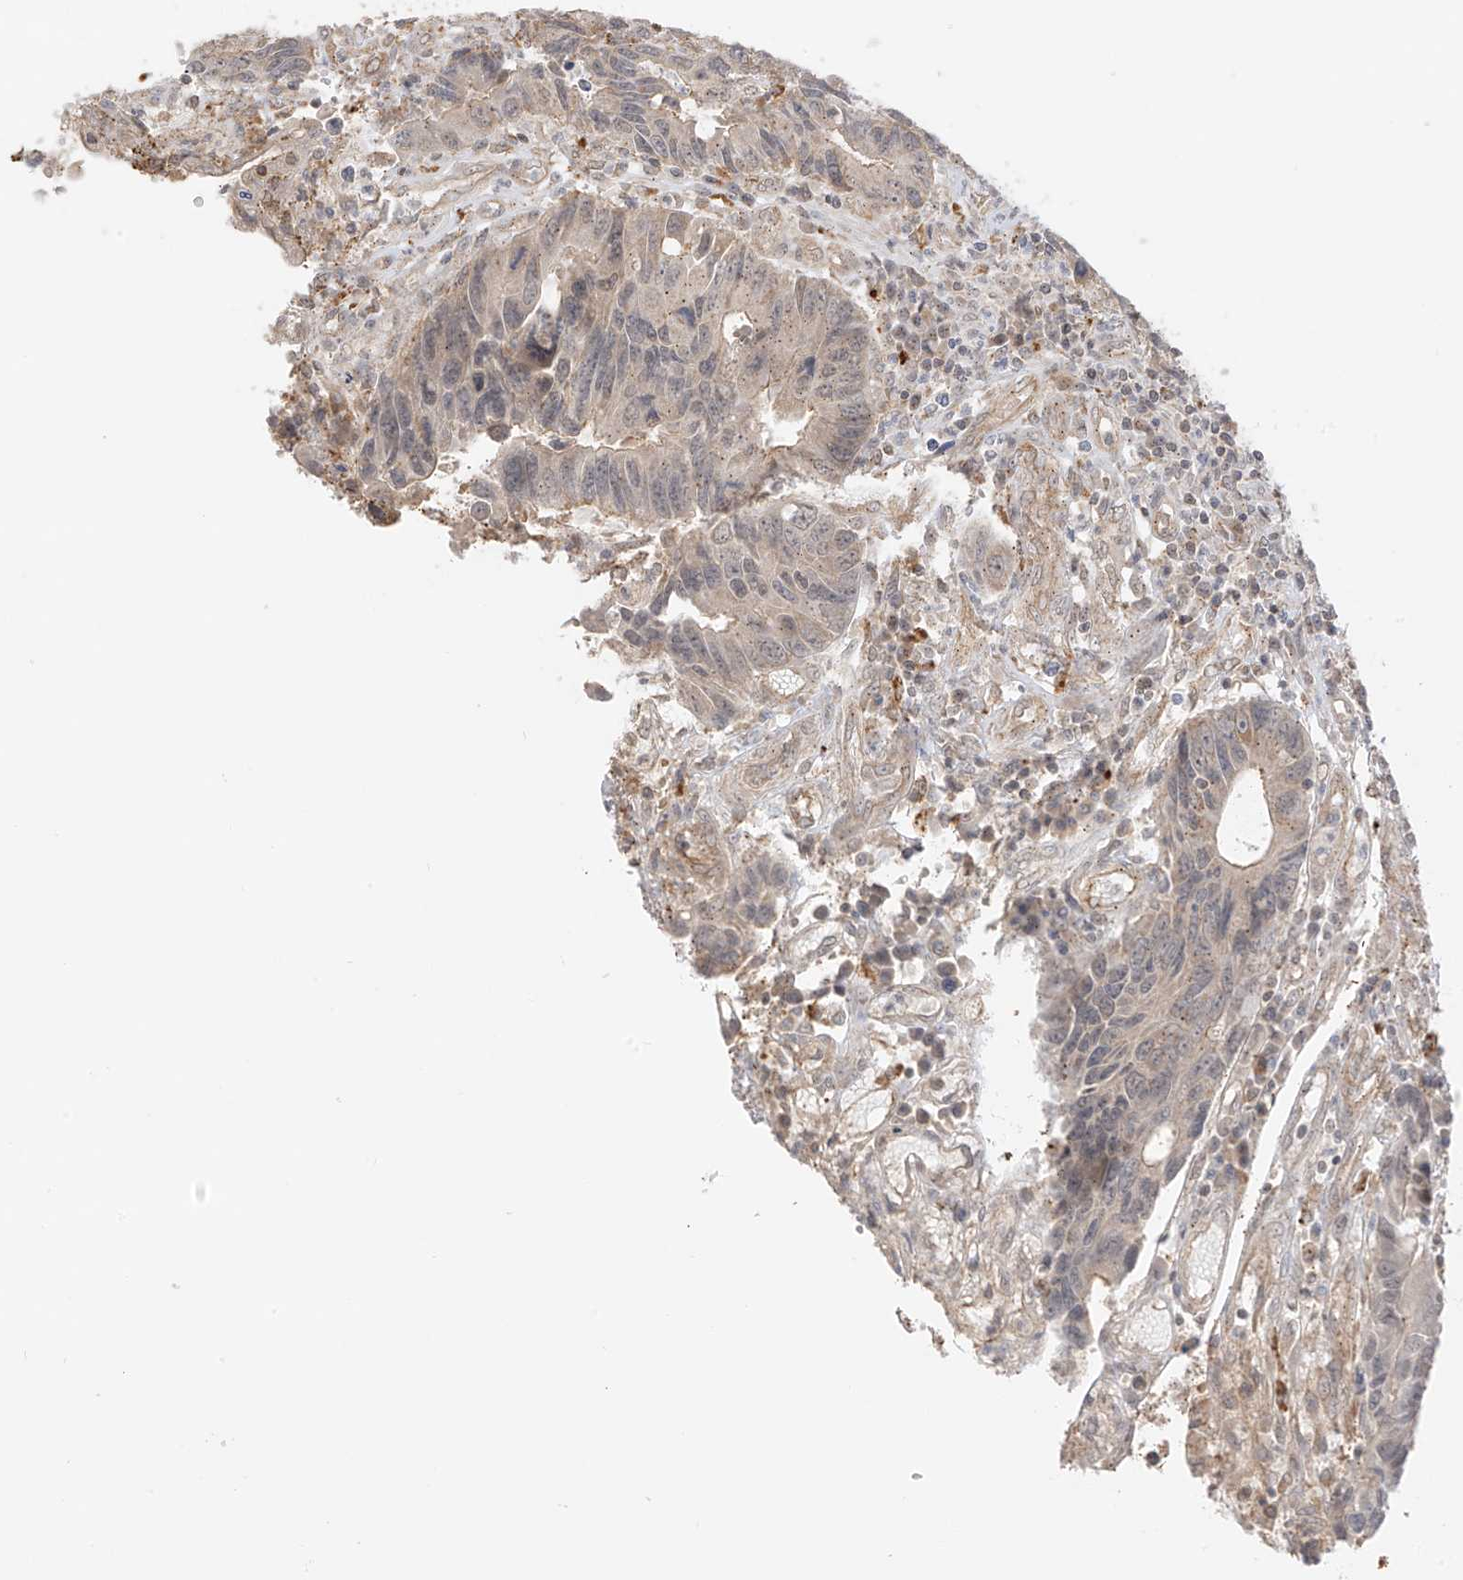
{"staining": {"intensity": "weak", "quantity": "<25%", "location": "cytoplasmic/membranous"}, "tissue": "colorectal cancer", "cell_type": "Tumor cells", "image_type": "cancer", "snomed": [{"axis": "morphology", "description": "Adenocarcinoma, NOS"}, {"axis": "topography", "description": "Rectum"}], "caption": "IHC of adenocarcinoma (colorectal) demonstrates no positivity in tumor cells. Brightfield microscopy of immunohistochemistry stained with DAB (3,3'-diaminobenzidine) (brown) and hematoxylin (blue), captured at high magnification.", "gene": "N4BP3", "patient": {"sex": "male", "age": 84}}